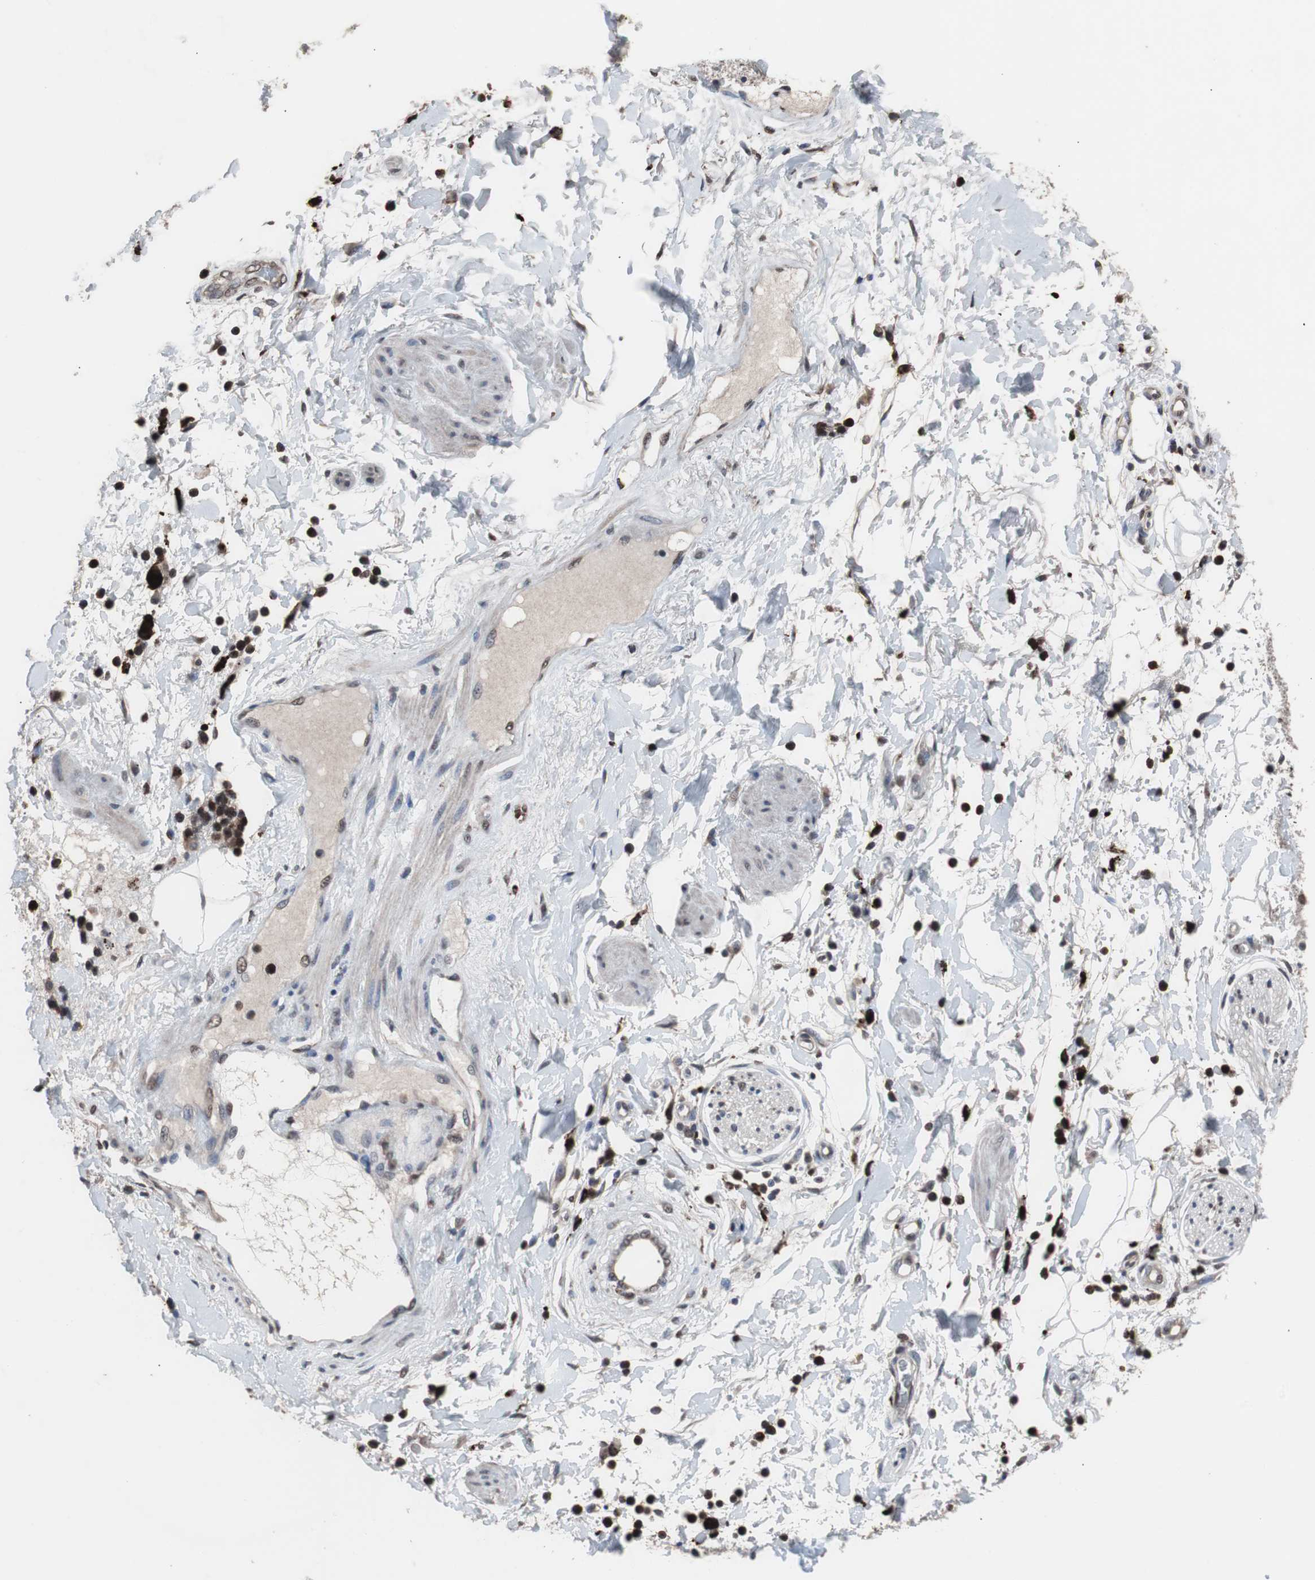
{"staining": {"intensity": "negative", "quantity": "none", "location": "none"}, "tissue": "adipose tissue", "cell_type": "Adipocytes", "image_type": "normal", "snomed": [{"axis": "morphology", "description": "Normal tissue, NOS"}, {"axis": "topography", "description": "Soft tissue"}, {"axis": "topography", "description": "Peripheral nerve tissue"}], "caption": "IHC image of normal adipose tissue: human adipose tissue stained with DAB (3,3'-diaminobenzidine) reveals no significant protein expression in adipocytes. The staining is performed using DAB brown chromogen with nuclei counter-stained in using hematoxylin.", "gene": "MED27", "patient": {"sex": "female", "age": 71}}